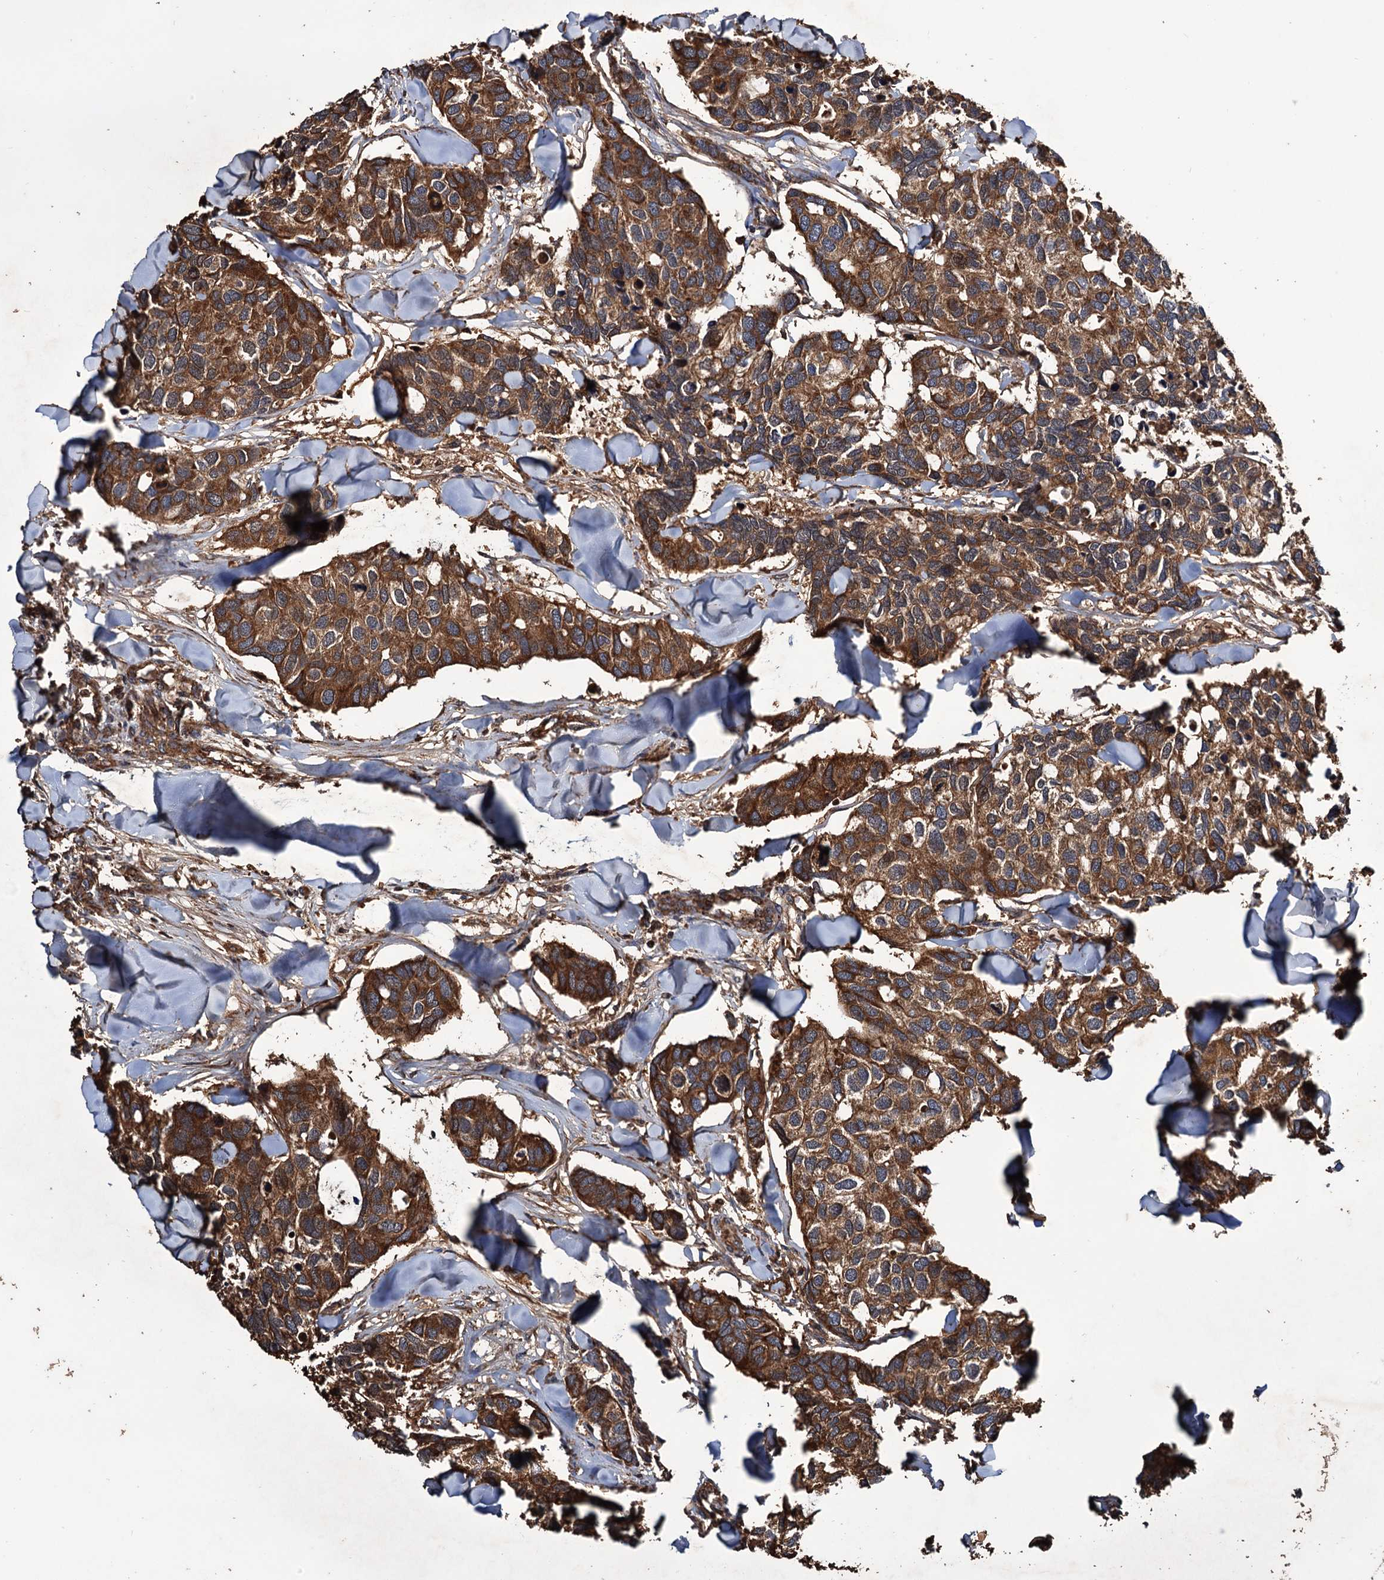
{"staining": {"intensity": "strong", "quantity": ">75%", "location": "cytoplasmic/membranous"}, "tissue": "breast cancer", "cell_type": "Tumor cells", "image_type": "cancer", "snomed": [{"axis": "morphology", "description": "Duct carcinoma"}, {"axis": "topography", "description": "Breast"}], "caption": "Immunohistochemical staining of human breast intraductal carcinoma reveals high levels of strong cytoplasmic/membranous staining in approximately >75% of tumor cells.", "gene": "MRPL42", "patient": {"sex": "female", "age": 83}}